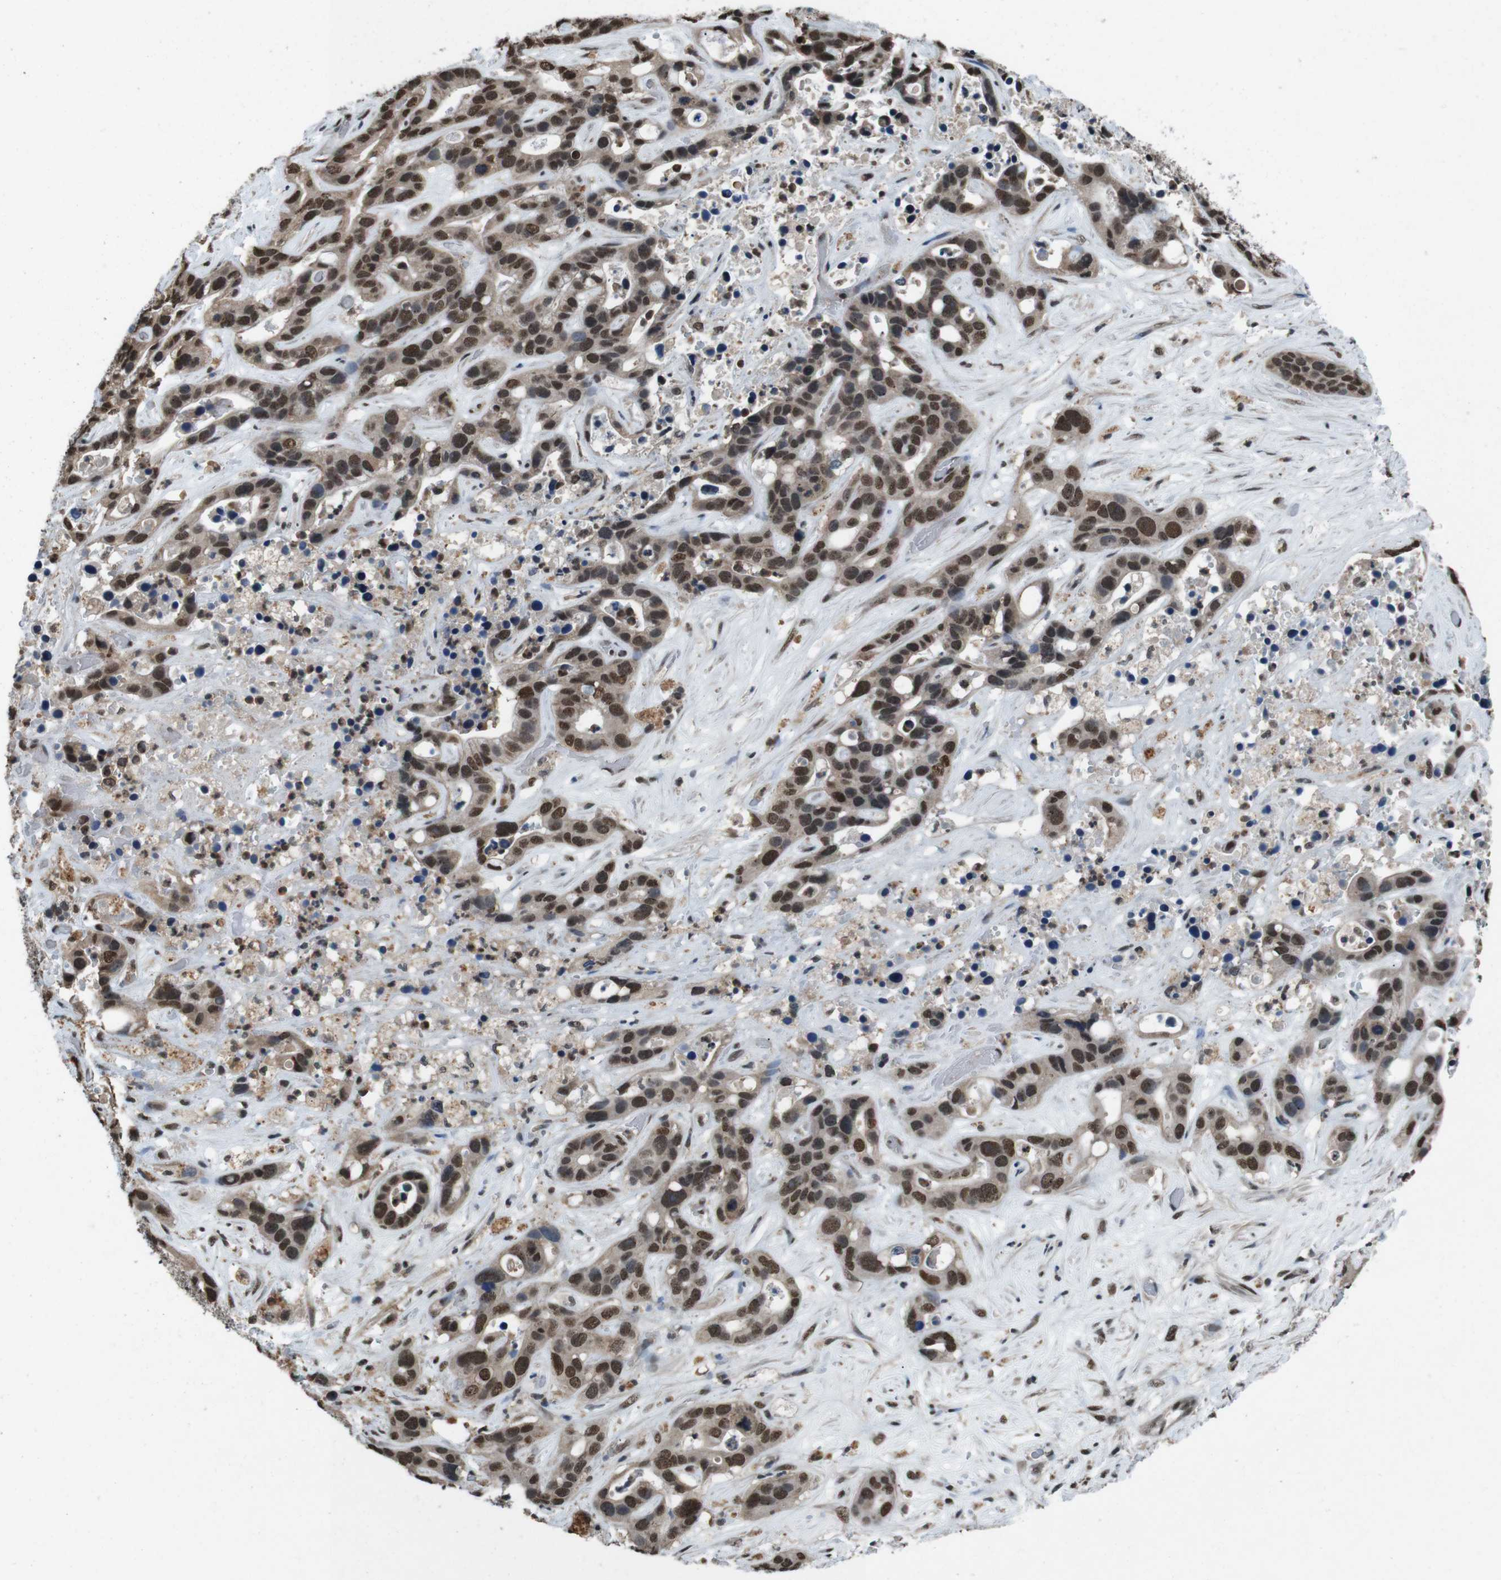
{"staining": {"intensity": "strong", "quantity": ">75%", "location": "nuclear"}, "tissue": "liver cancer", "cell_type": "Tumor cells", "image_type": "cancer", "snomed": [{"axis": "morphology", "description": "Cholangiocarcinoma"}, {"axis": "topography", "description": "Liver"}], "caption": "A photomicrograph of liver cancer (cholangiocarcinoma) stained for a protein demonstrates strong nuclear brown staining in tumor cells. The staining was performed using DAB, with brown indicating positive protein expression. Nuclei are stained blue with hematoxylin.", "gene": "NR4A2", "patient": {"sex": "female", "age": 65}}